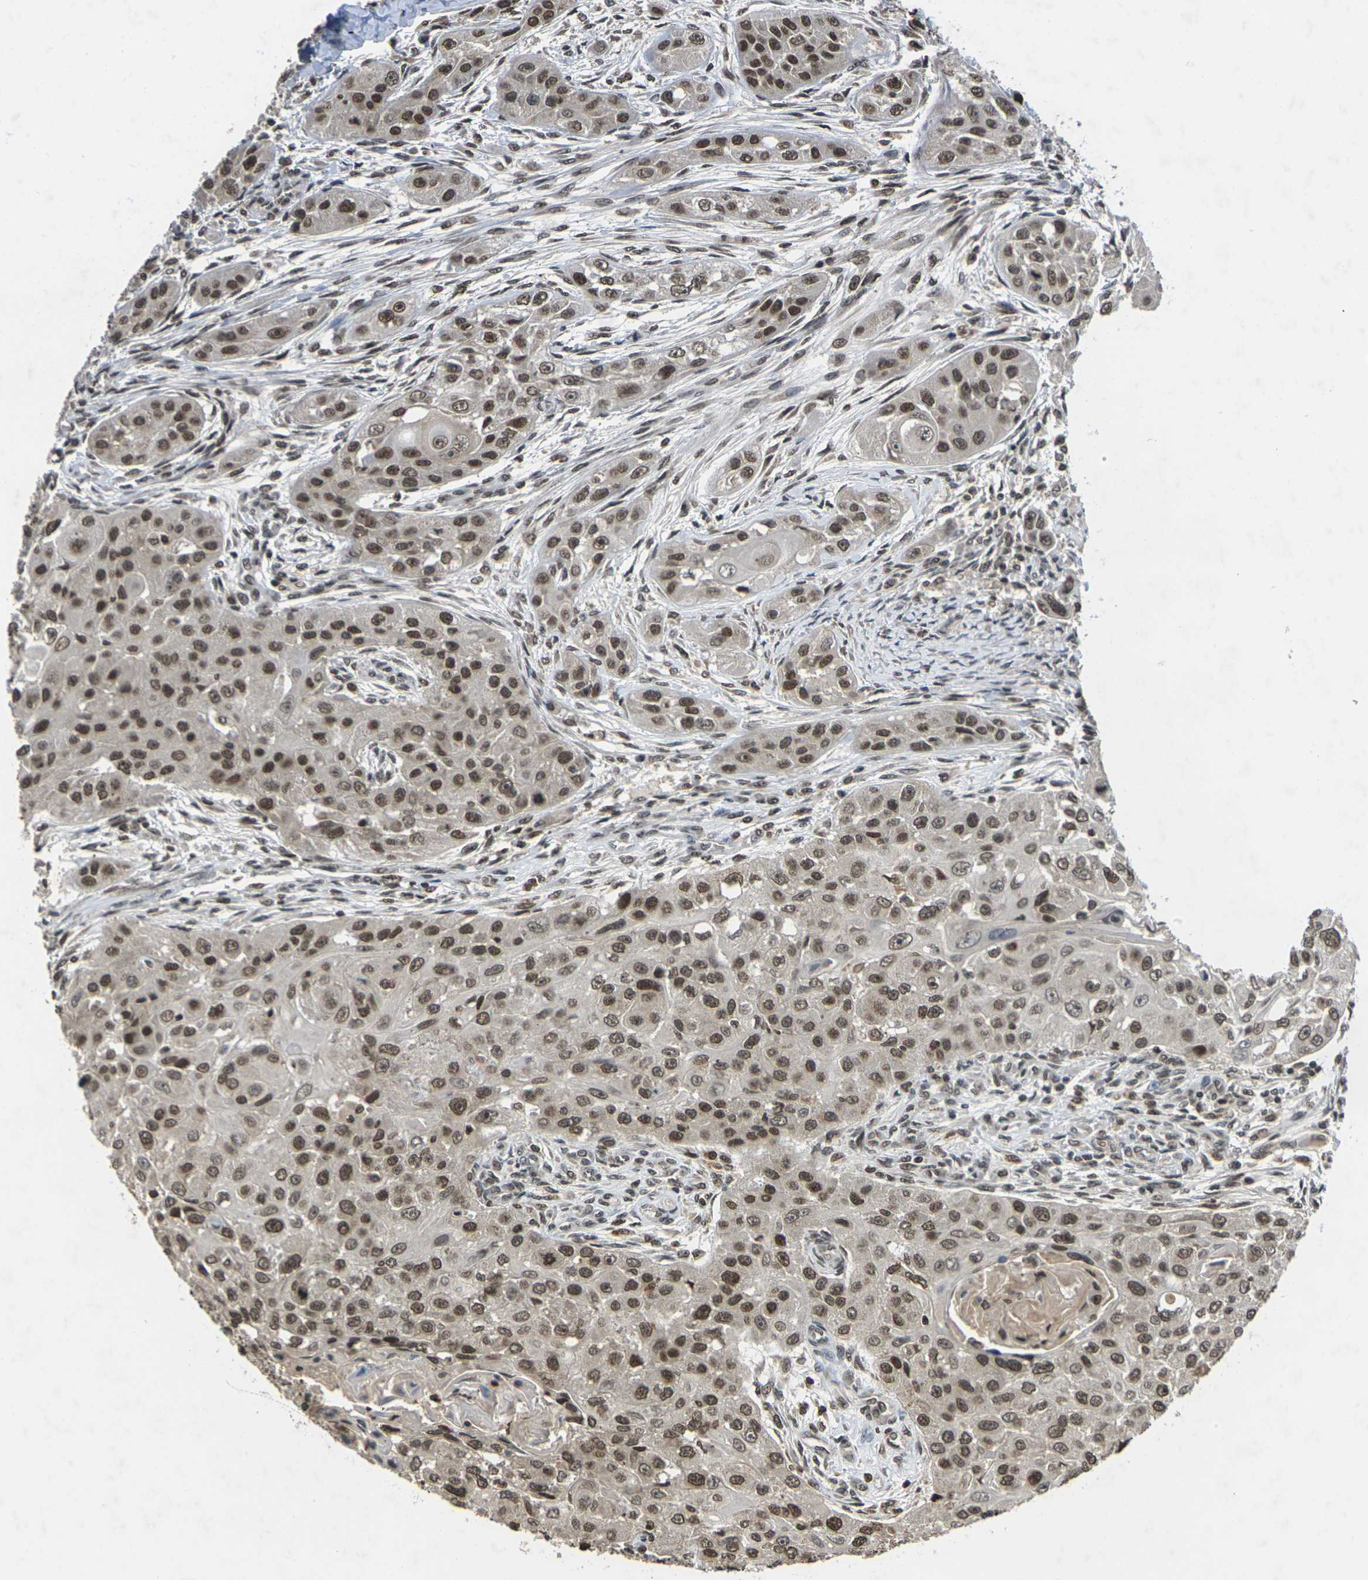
{"staining": {"intensity": "strong", "quantity": ">75%", "location": "nuclear"}, "tissue": "head and neck cancer", "cell_type": "Tumor cells", "image_type": "cancer", "snomed": [{"axis": "morphology", "description": "Normal tissue, NOS"}, {"axis": "morphology", "description": "Squamous cell carcinoma, NOS"}, {"axis": "topography", "description": "Skeletal muscle"}, {"axis": "topography", "description": "Head-Neck"}], "caption": "IHC histopathology image of neoplastic tissue: squamous cell carcinoma (head and neck) stained using immunohistochemistry (IHC) reveals high levels of strong protein expression localized specifically in the nuclear of tumor cells, appearing as a nuclear brown color.", "gene": "NELFA", "patient": {"sex": "male", "age": 51}}